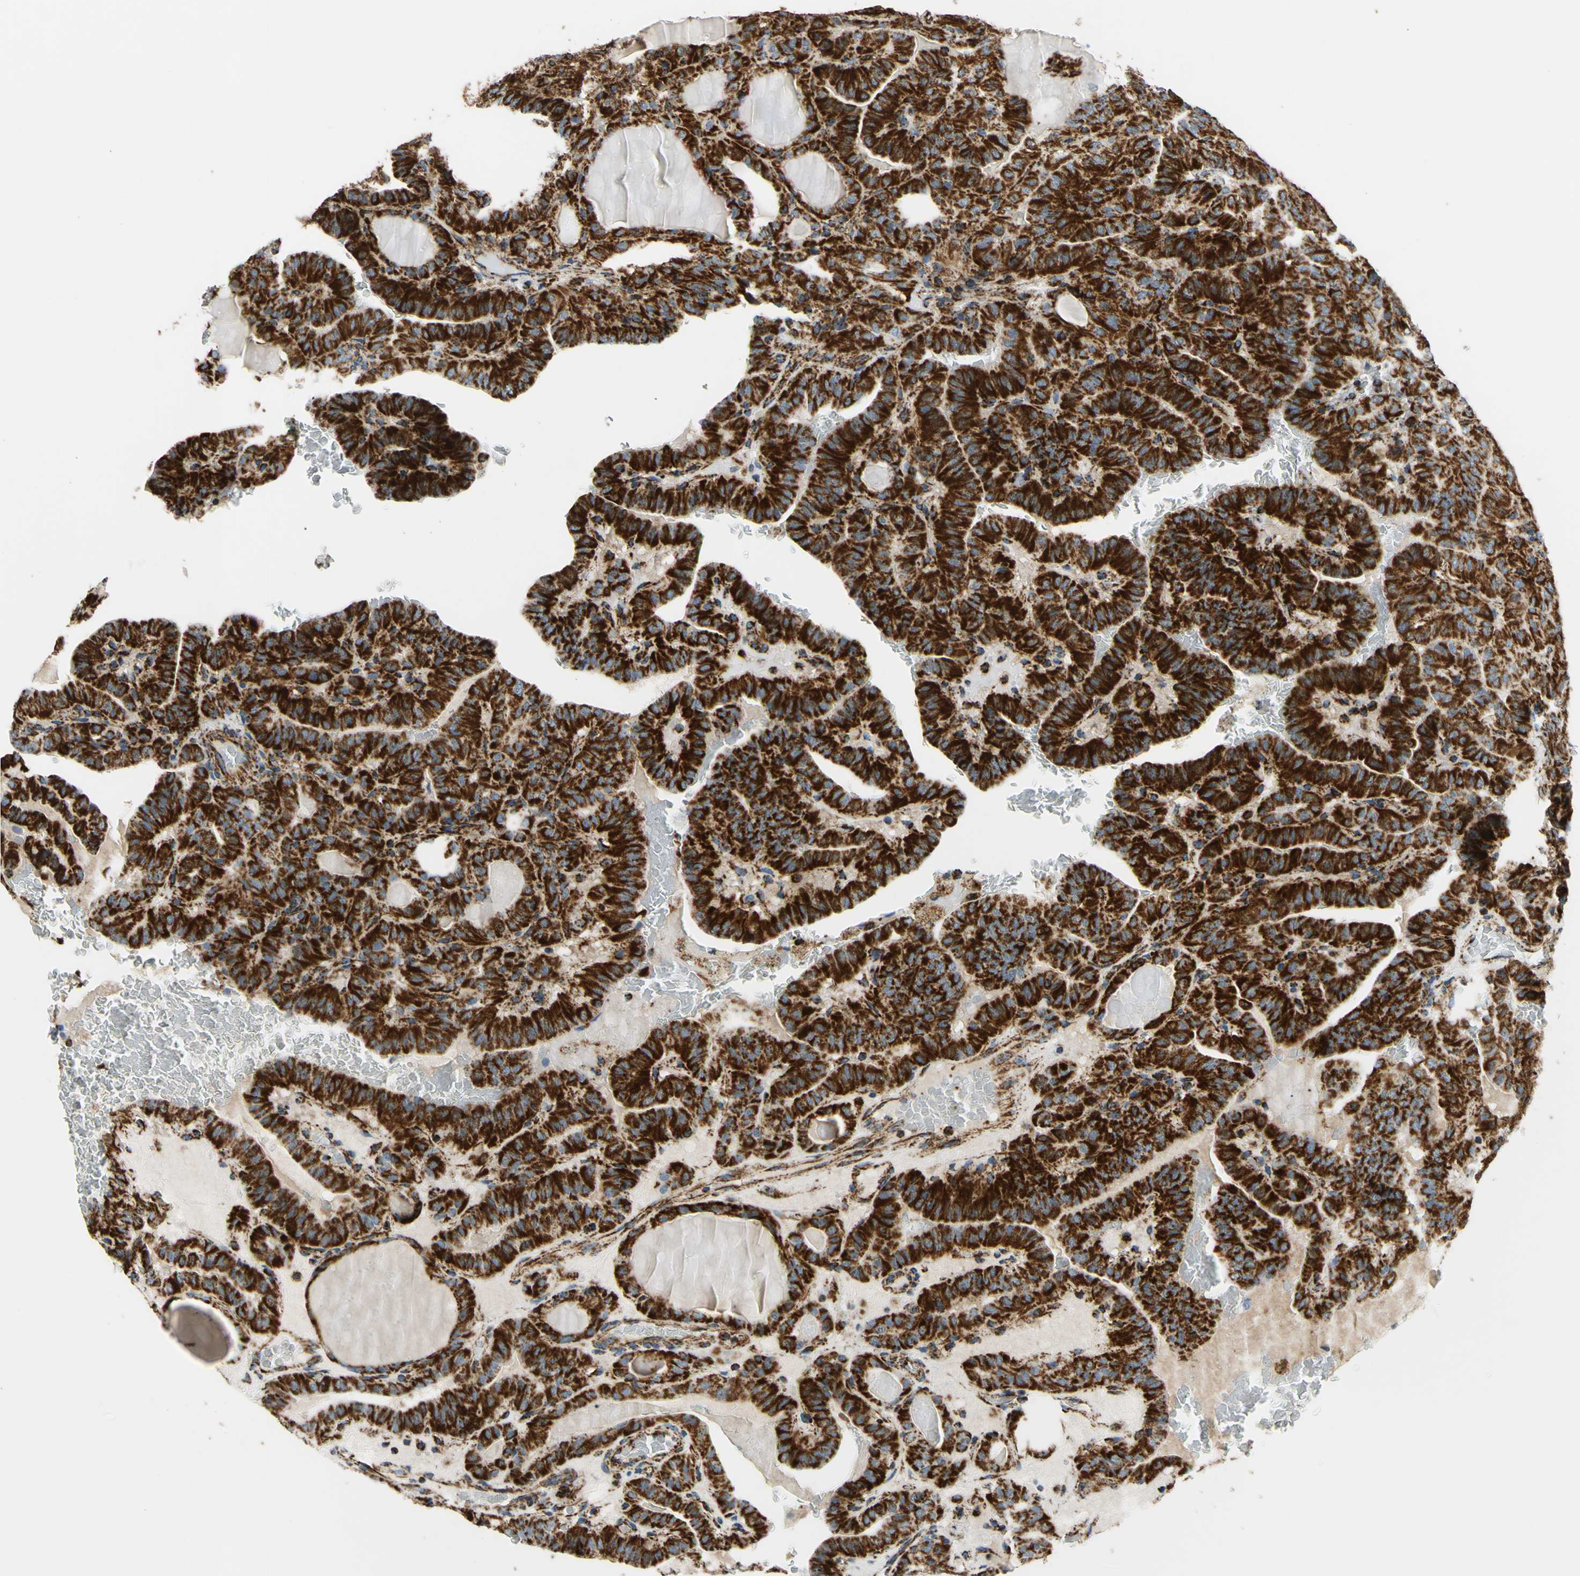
{"staining": {"intensity": "strong", "quantity": ">75%", "location": "cytoplasmic/membranous"}, "tissue": "thyroid cancer", "cell_type": "Tumor cells", "image_type": "cancer", "snomed": [{"axis": "morphology", "description": "Papillary adenocarcinoma, NOS"}, {"axis": "topography", "description": "Thyroid gland"}], "caption": "Thyroid papillary adenocarcinoma stained with DAB IHC exhibits high levels of strong cytoplasmic/membranous expression in approximately >75% of tumor cells.", "gene": "MAVS", "patient": {"sex": "male", "age": 77}}